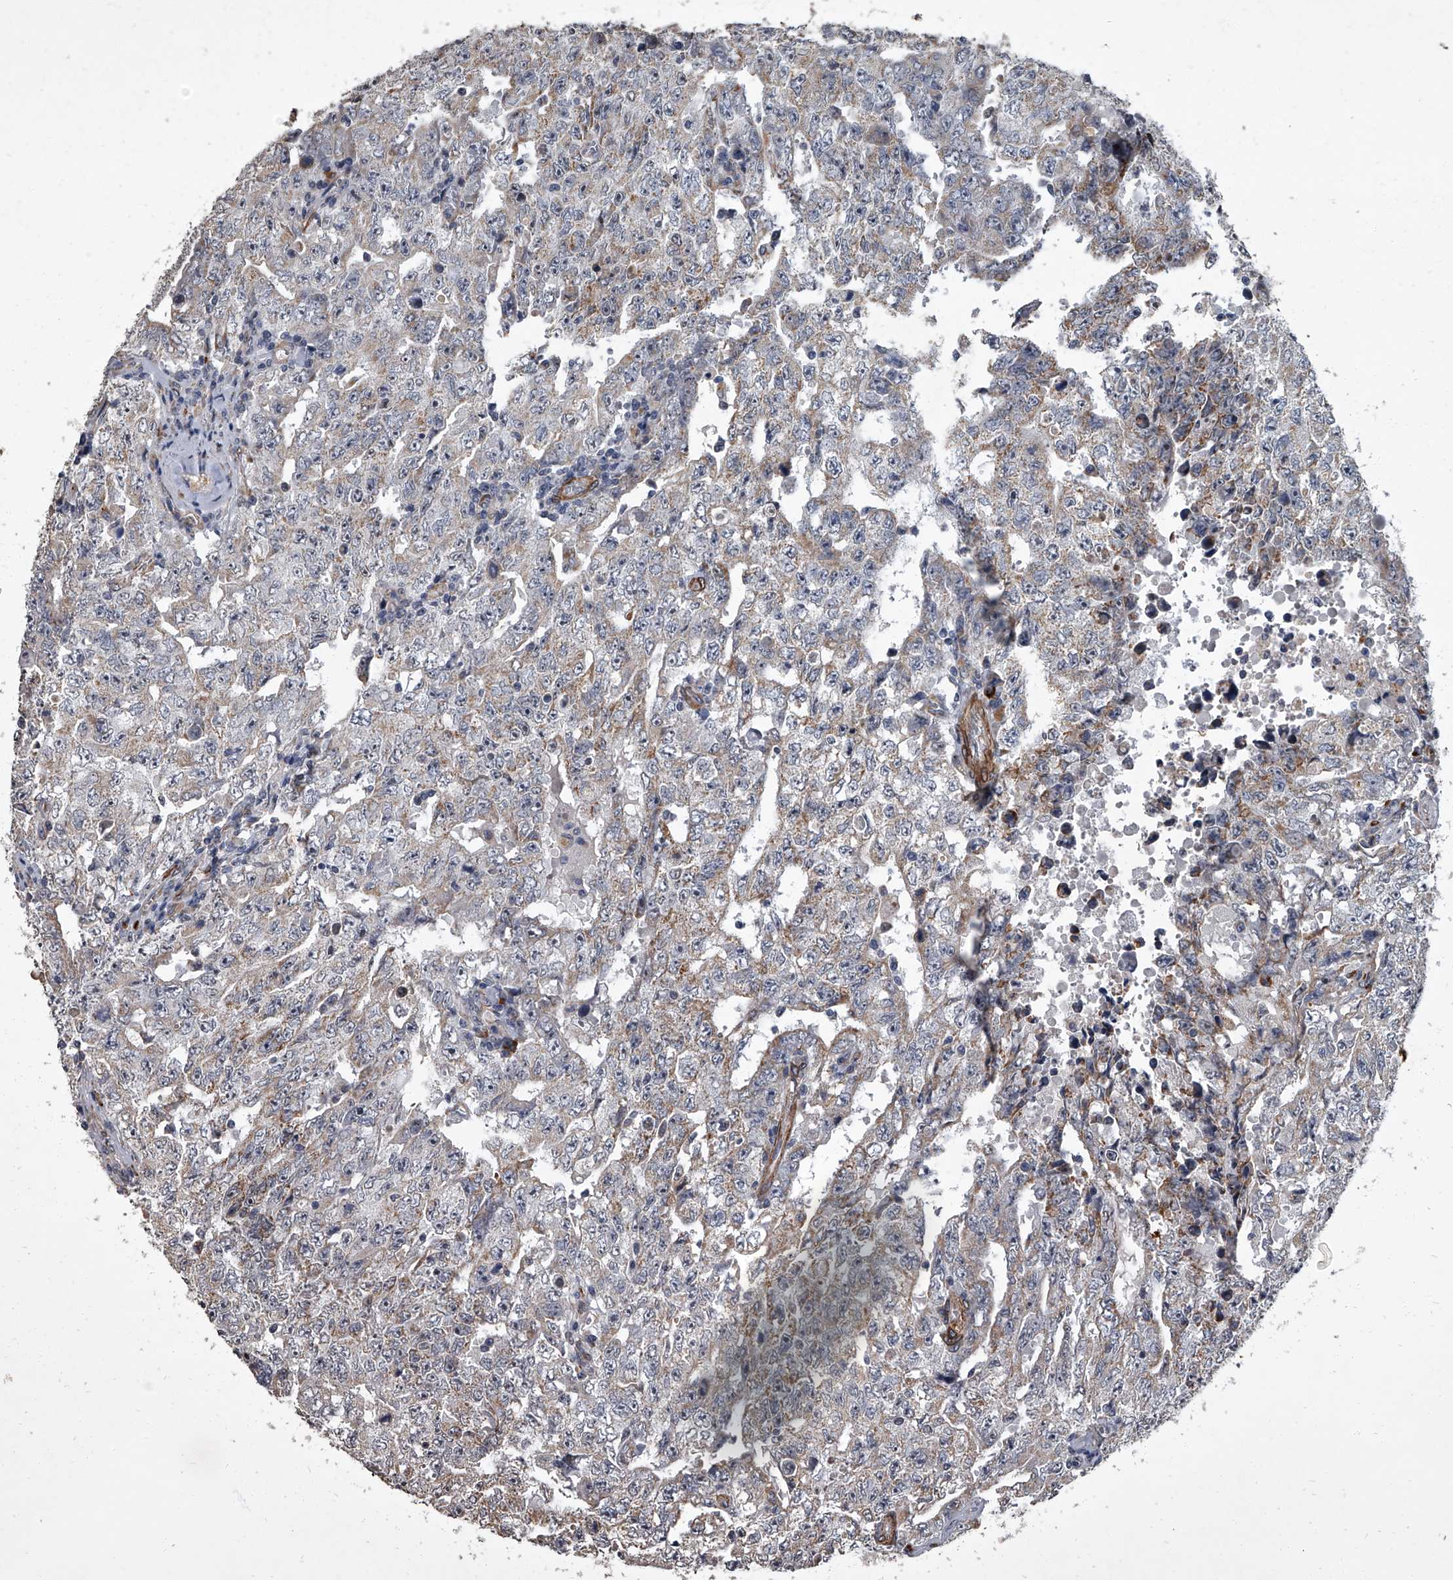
{"staining": {"intensity": "weak", "quantity": "25%-75%", "location": "cytoplasmic/membranous"}, "tissue": "testis cancer", "cell_type": "Tumor cells", "image_type": "cancer", "snomed": [{"axis": "morphology", "description": "Carcinoma, Embryonal, NOS"}, {"axis": "topography", "description": "Testis"}], "caption": "IHC staining of testis cancer (embryonal carcinoma), which reveals low levels of weak cytoplasmic/membranous expression in about 25%-75% of tumor cells indicating weak cytoplasmic/membranous protein expression. The staining was performed using DAB (3,3'-diaminobenzidine) (brown) for protein detection and nuclei were counterstained in hematoxylin (blue).", "gene": "SIRT4", "patient": {"sex": "male", "age": 26}}